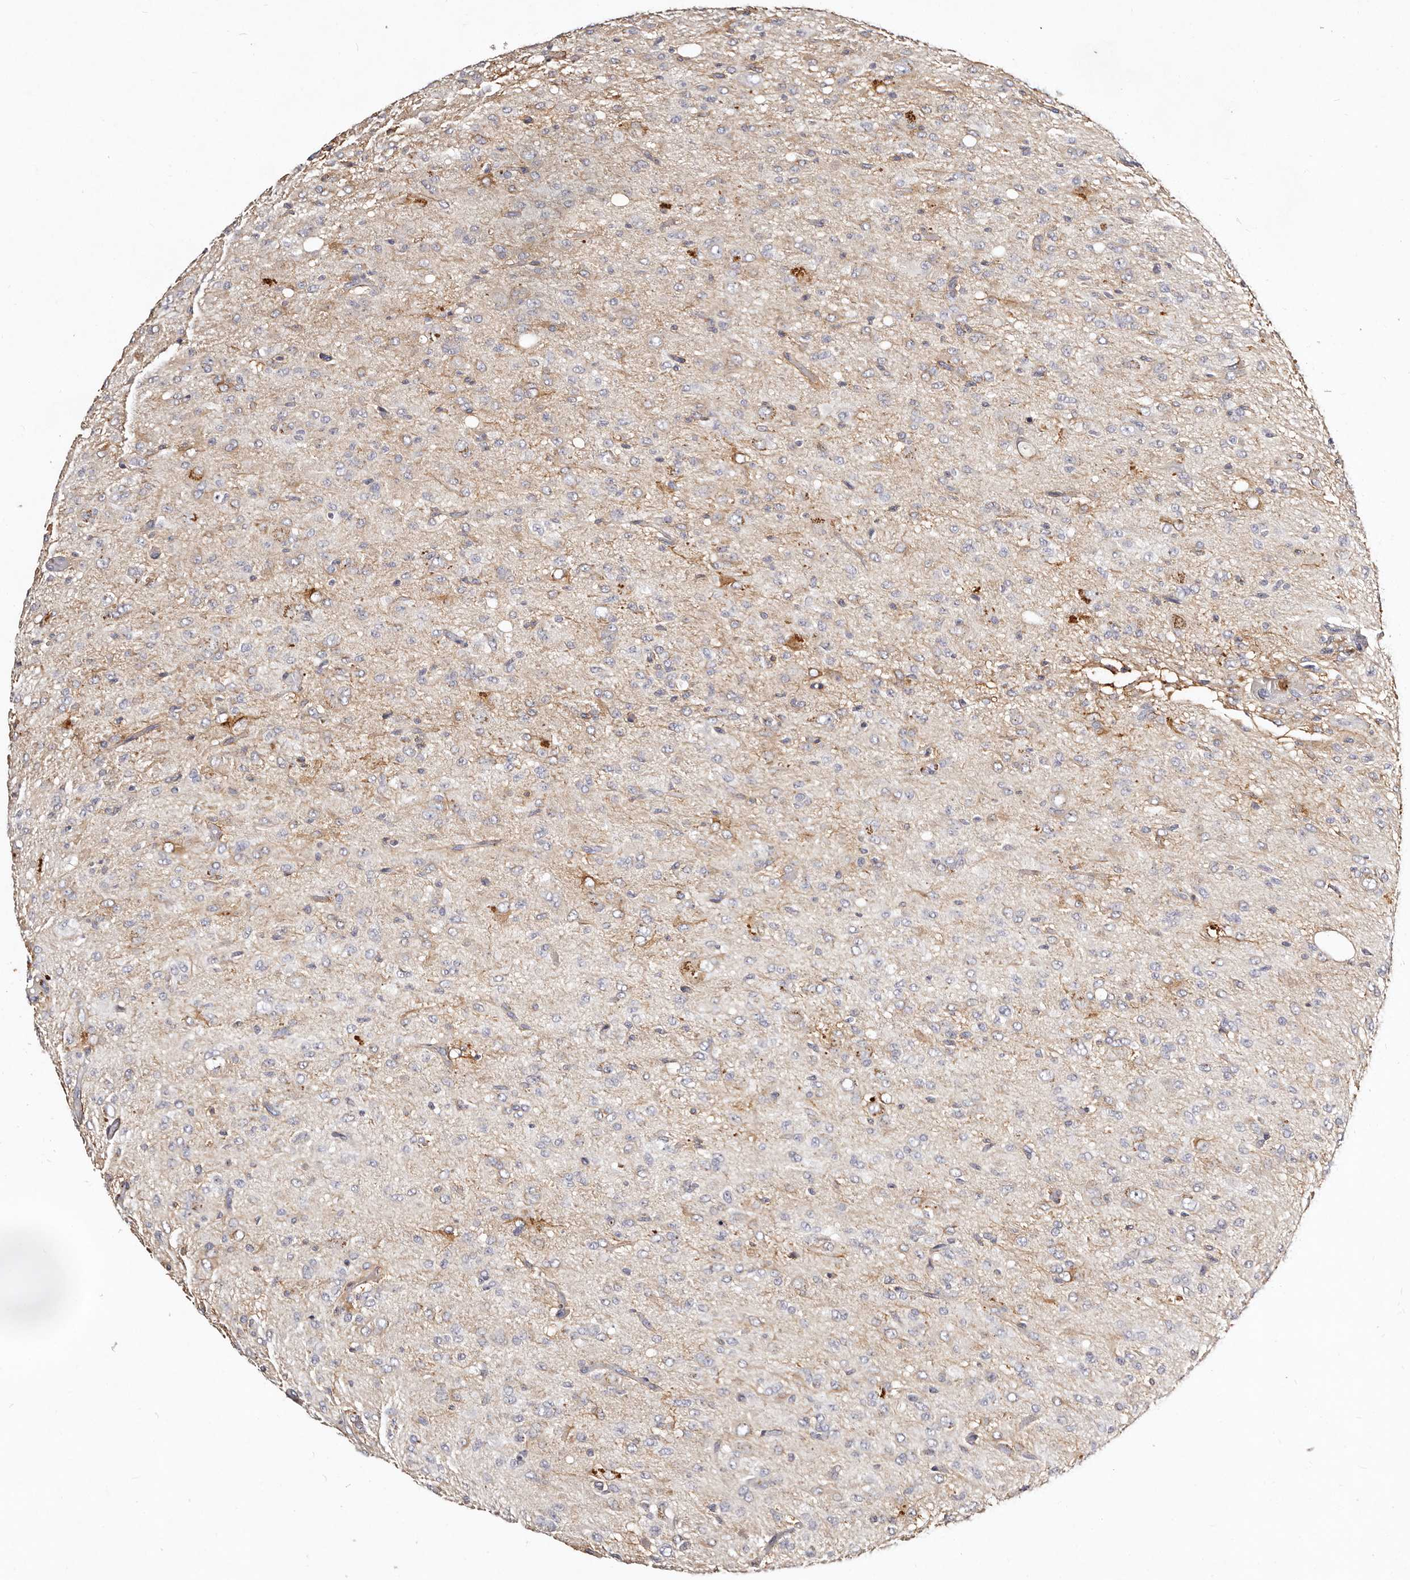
{"staining": {"intensity": "weak", "quantity": "<25%", "location": "cytoplasmic/membranous"}, "tissue": "glioma", "cell_type": "Tumor cells", "image_type": "cancer", "snomed": [{"axis": "morphology", "description": "Glioma, malignant, High grade"}, {"axis": "topography", "description": "Brain"}], "caption": "A high-resolution image shows immunohistochemistry (IHC) staining of glioma, which reveals no significant expression in tumor cells.", "gene": "MRPS33", "patient": {"sex": "female", "age": 59}}